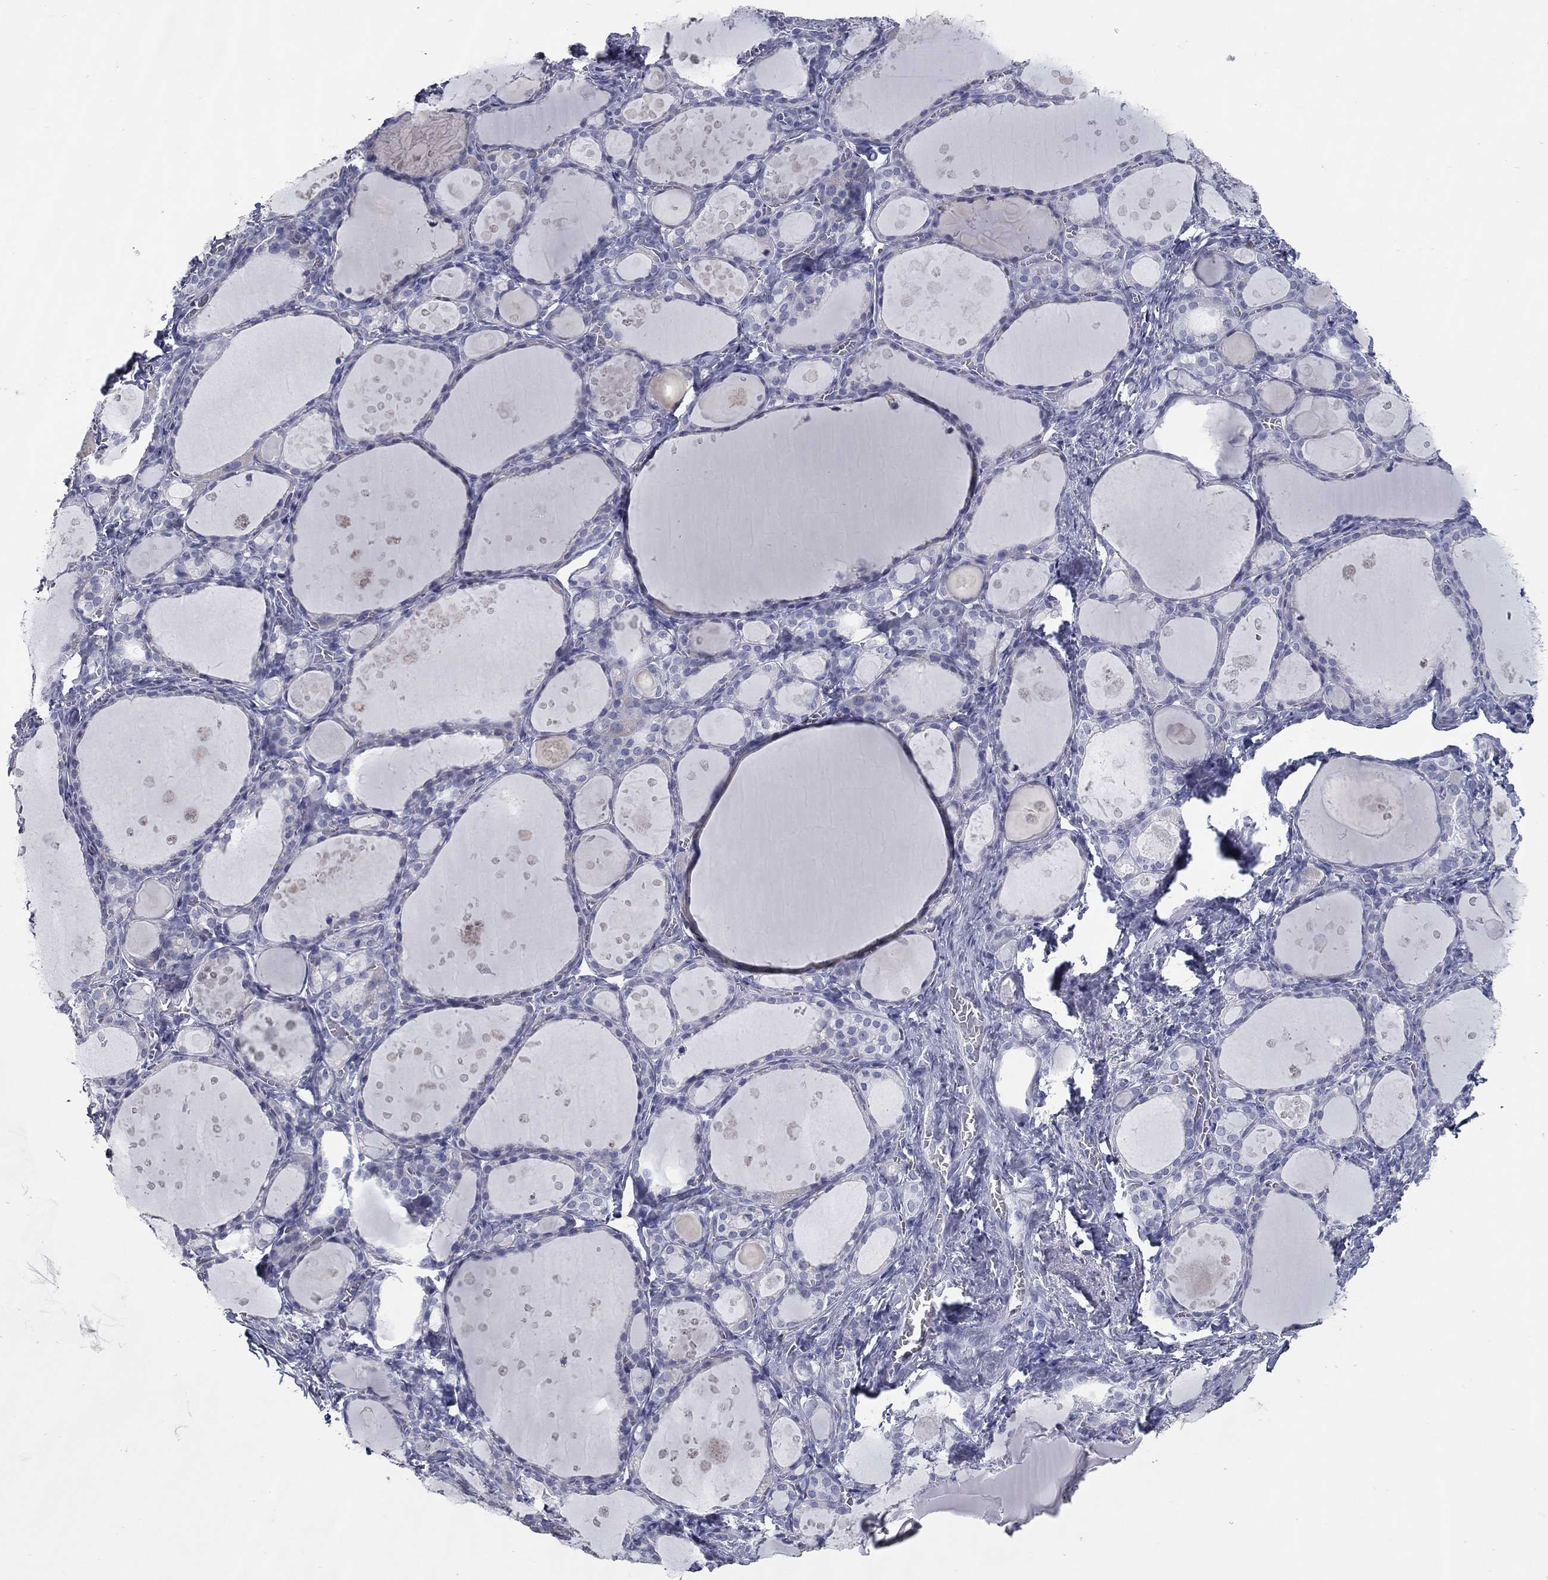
{"staining": {"intensity": "negative", "quantity": "none", "location": "none"}, "tissue": "thyroid gland", "cell_type": "Glandular cells", "image_type": "normal", "snomed": [{"axis": "morphology", "description": "Normal tissue, NOS"}, {"axis": "topography", "description": "Thyroid gland"}], "caption": "Thyroid gland was stained to show a protein in brown. There is no significant staining in glandular cells. (DAB immunohistochemistry, high magnification).", "gene": "TAC1", "patient": {"sex": "male", "age": 68}}